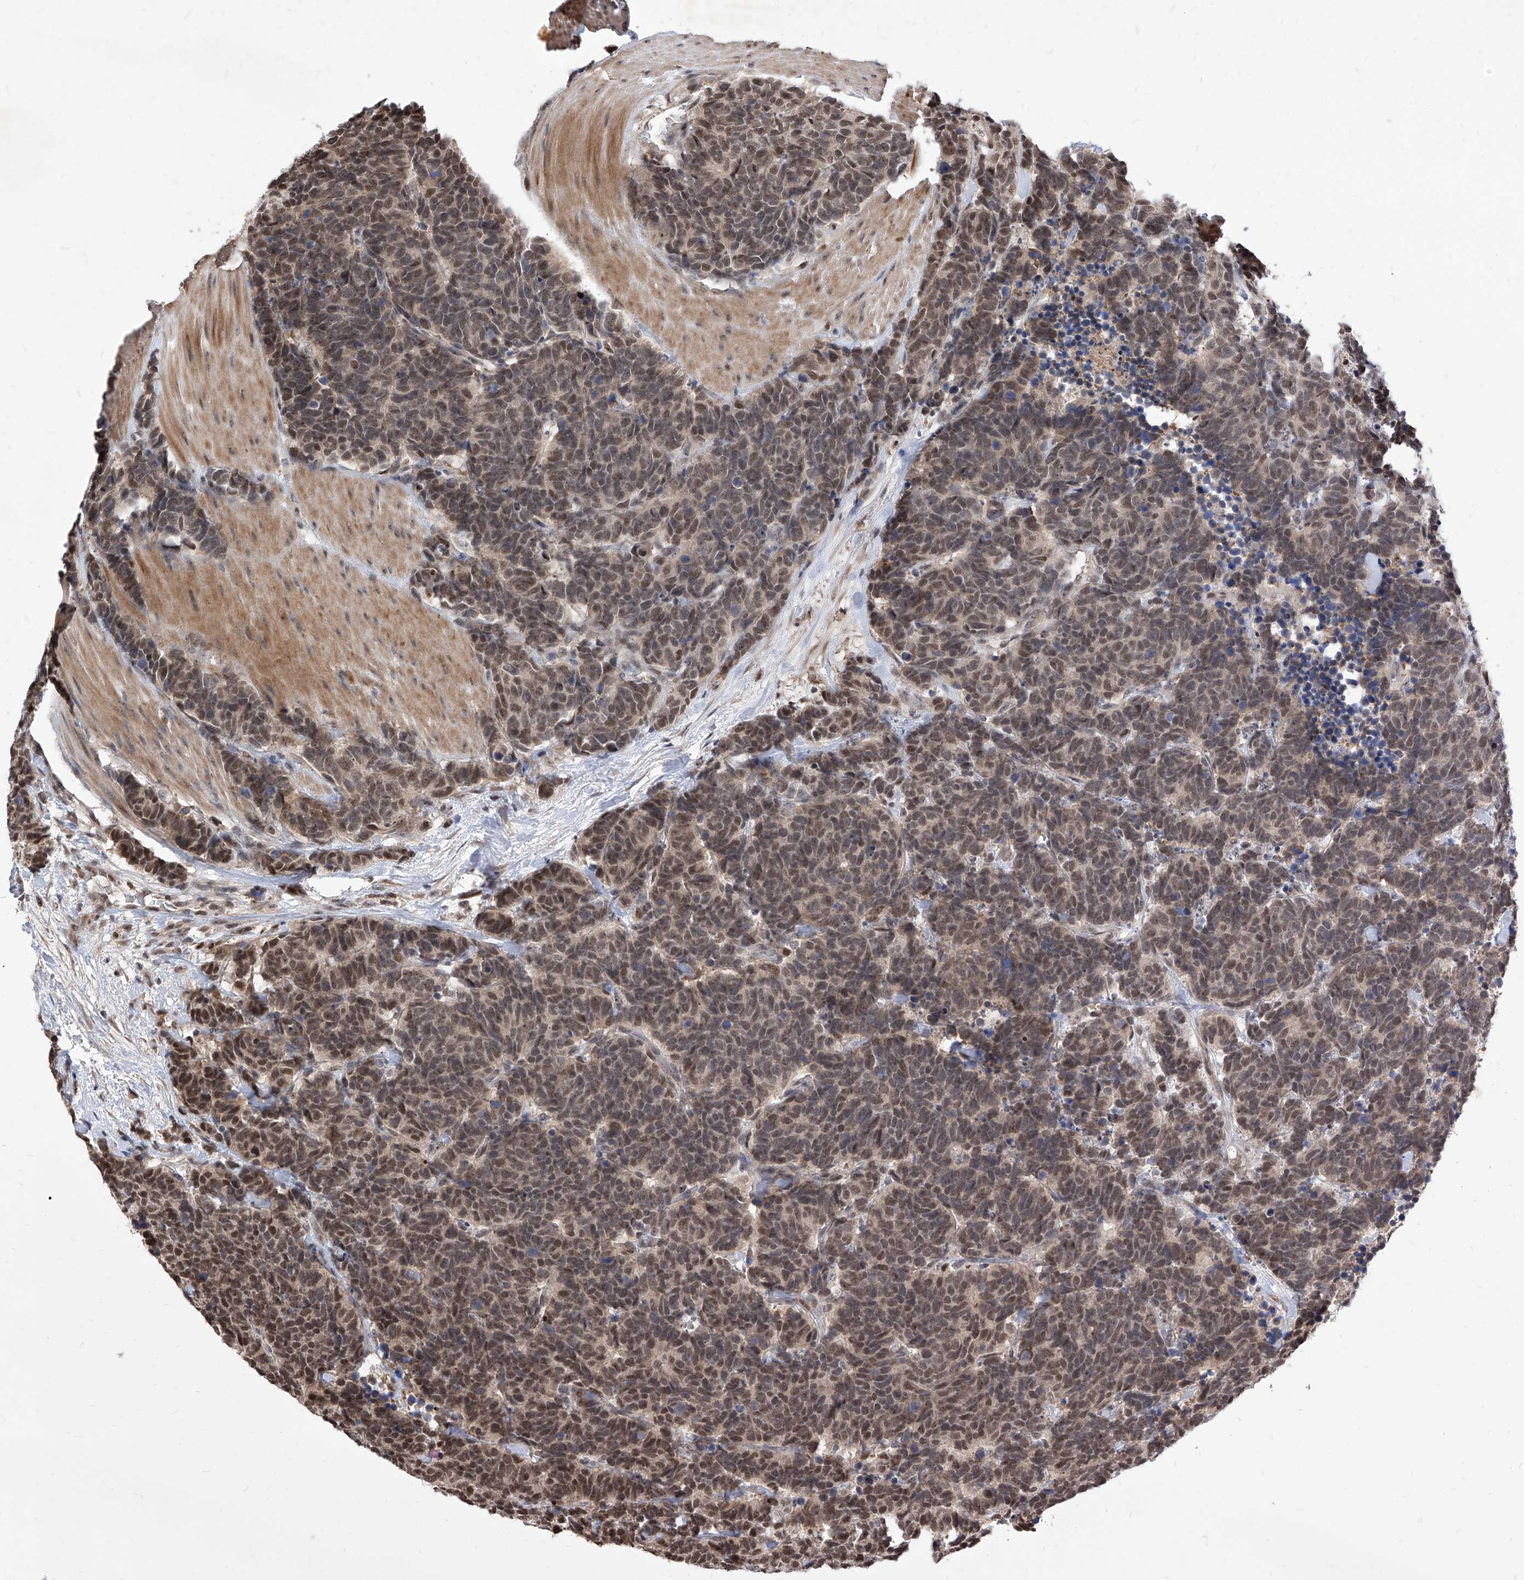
{"staining": {"intensity": "moderate", "quantity": ">75%", "location": "nuclear"}, "tissue": "carcinoid", "cell_type": "Tumor cells", "image_type": "cancer", "snomed": [{"axis": "morphology", "description": "Carcinoma, NOS"}, {"axis": "morphology", "description": "Carcinoid, malignant, NOS"}, {"axis": "topography", "description": "Urinary bladder"}], "caption": "Immunohistochemical staining of human carcinoma demonstrates medium levels of moderate nuclear protein expression in approximately >75% of tumor cells.", "gene": "LGR4", "patient": {"sex": "male", "age": 57}}